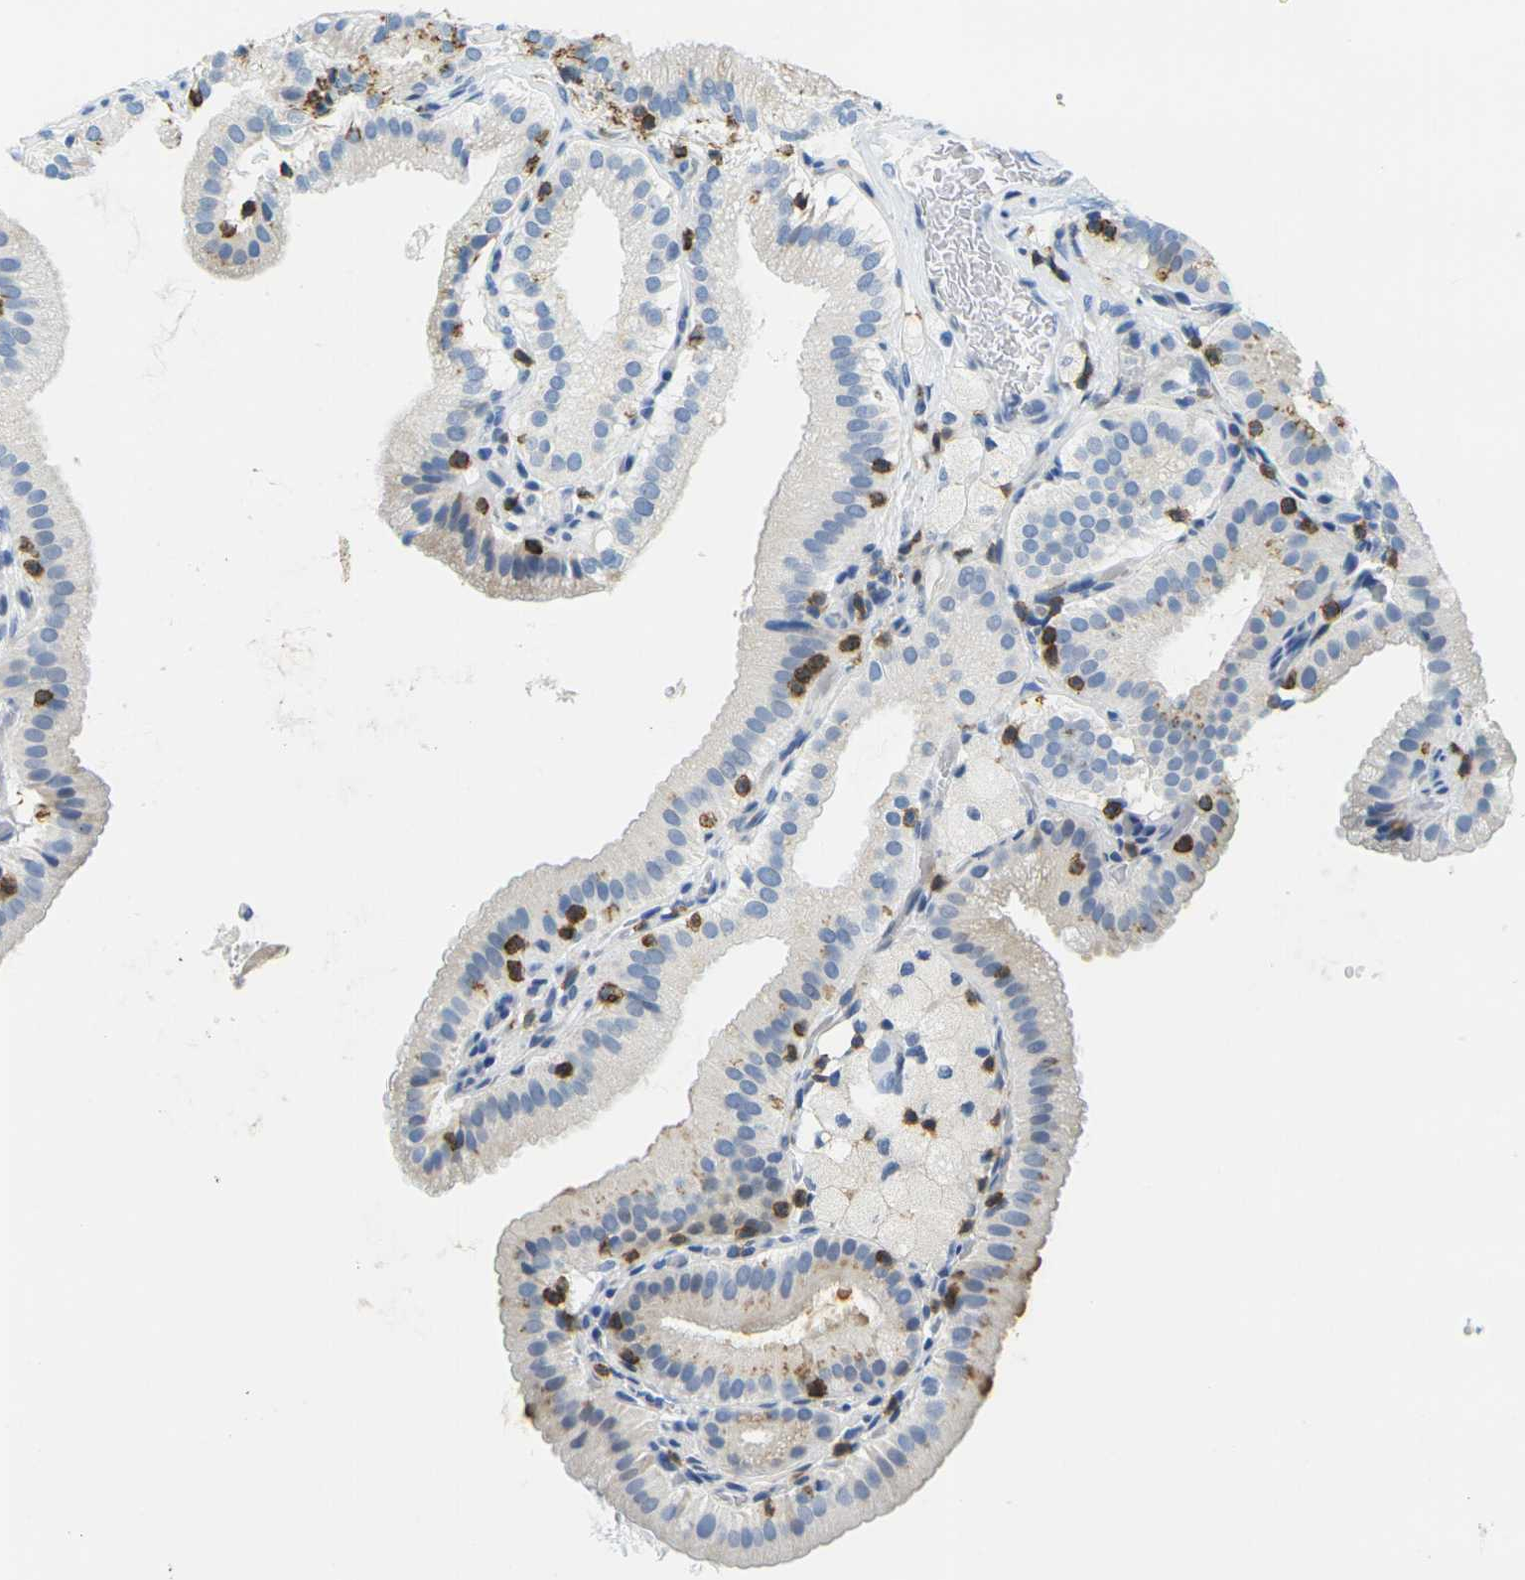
{"staining": {"intensity": "weak", "quantity": "<25%", "location": "cytoplasmic/membranous"}, "tissue": "gallbladder", "cell_type": "Glandular cells", "image_type": "normal", "snomed": [{"axis": "morphology", "description": "Normal tissue, NOS"}, {"axis": "topography", "description": "Gallbladder"}], "caption": "Glandular cells are negative for brown protein staining in unremarkable gallbladder. (DAB (3,3'-diaminobenzidine) immunohistochemistry (IHC) visualized using brightfield microscopy, high magnification).", "gene": "CD3D", "patient": {"sex": "male", "age": 54}}